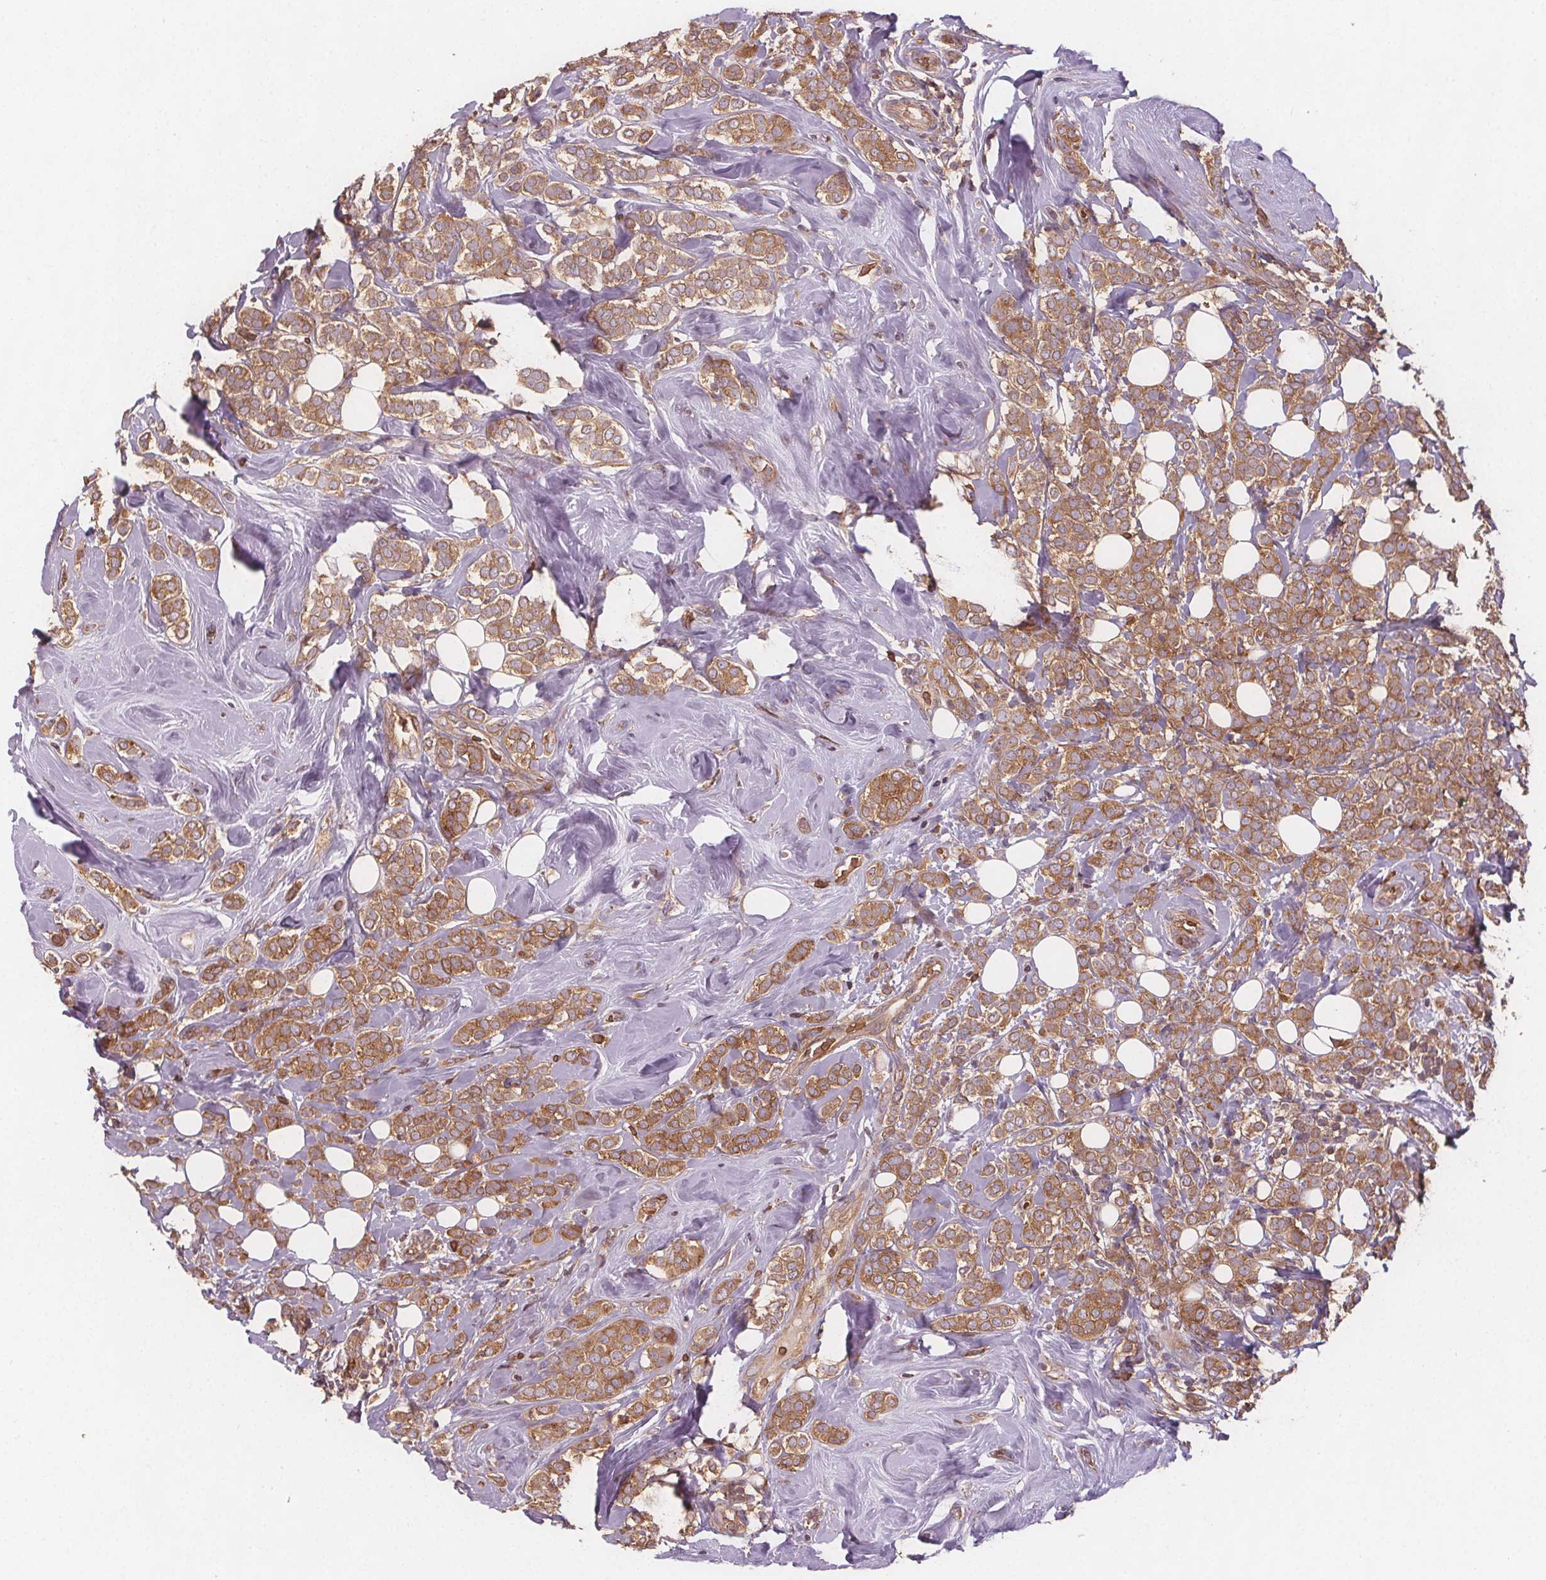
{"staining": {"intensity": "moderate", "quantity": ">75%", "location": "cytoplasmic/membranous"}, "tissue": "breast cancer", "cell_type": "Tumor cells", "image_type": "cancer", "snomed": [{"axis": "morphology", "description": "Lobular carcinoma"}, {"axis": "topography", "description": "Breast"}], "caption": "Lobular carcinoma (breast) tissue reveals moderate cytoplasmic/membranous staining in about >75% of tumor cells", "gene": "EIF3D", "patient": {"sex": "female", "age": 49}}